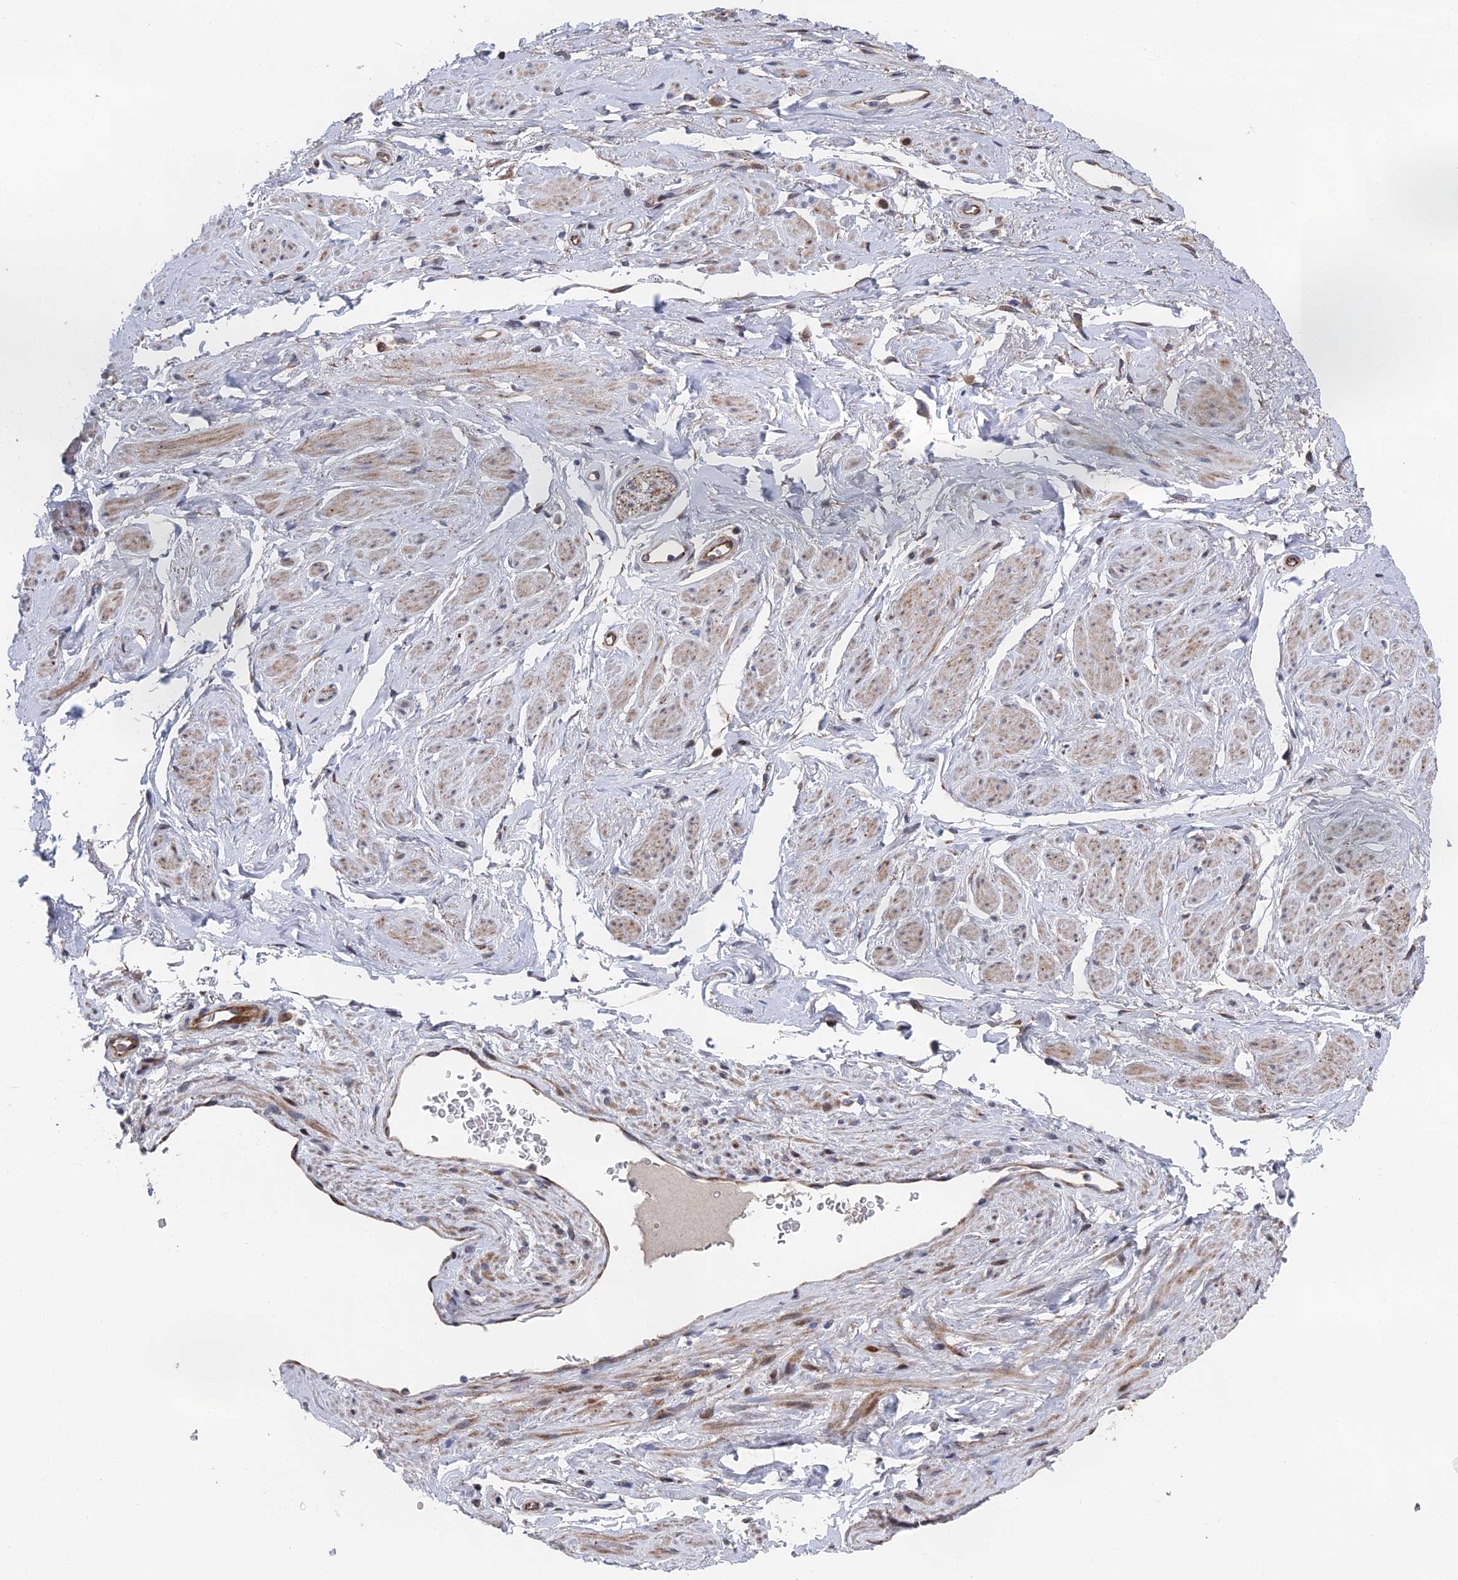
{"staining": {"intensity": "negative", "quantity": "none", "location": "none"}, "tissue": "adipose tissue", "cell_type": "Adipocytes", "image_type": "normal", "snomed": [{"axis": "morphology", "description": "Normal tissue, NOS"}, {"axis": "morphology", "description": "Adenocarcinoma, NOS"}, {"axis": "topography", "description": "Rectum"}, {"axis": "topography", "description": "Vagina"}, {"axis": "topography", "description": "Peripheral nerve tissue"}], "caption": "DAB (3,3'-diaminobenzidine) immunohistochemical staining of unremarkable adipose tissue demonstrates no significant staining in adipocytes.", "gene": "GTF2IRD1", "patient": {"sex": "female", "age": 71}}